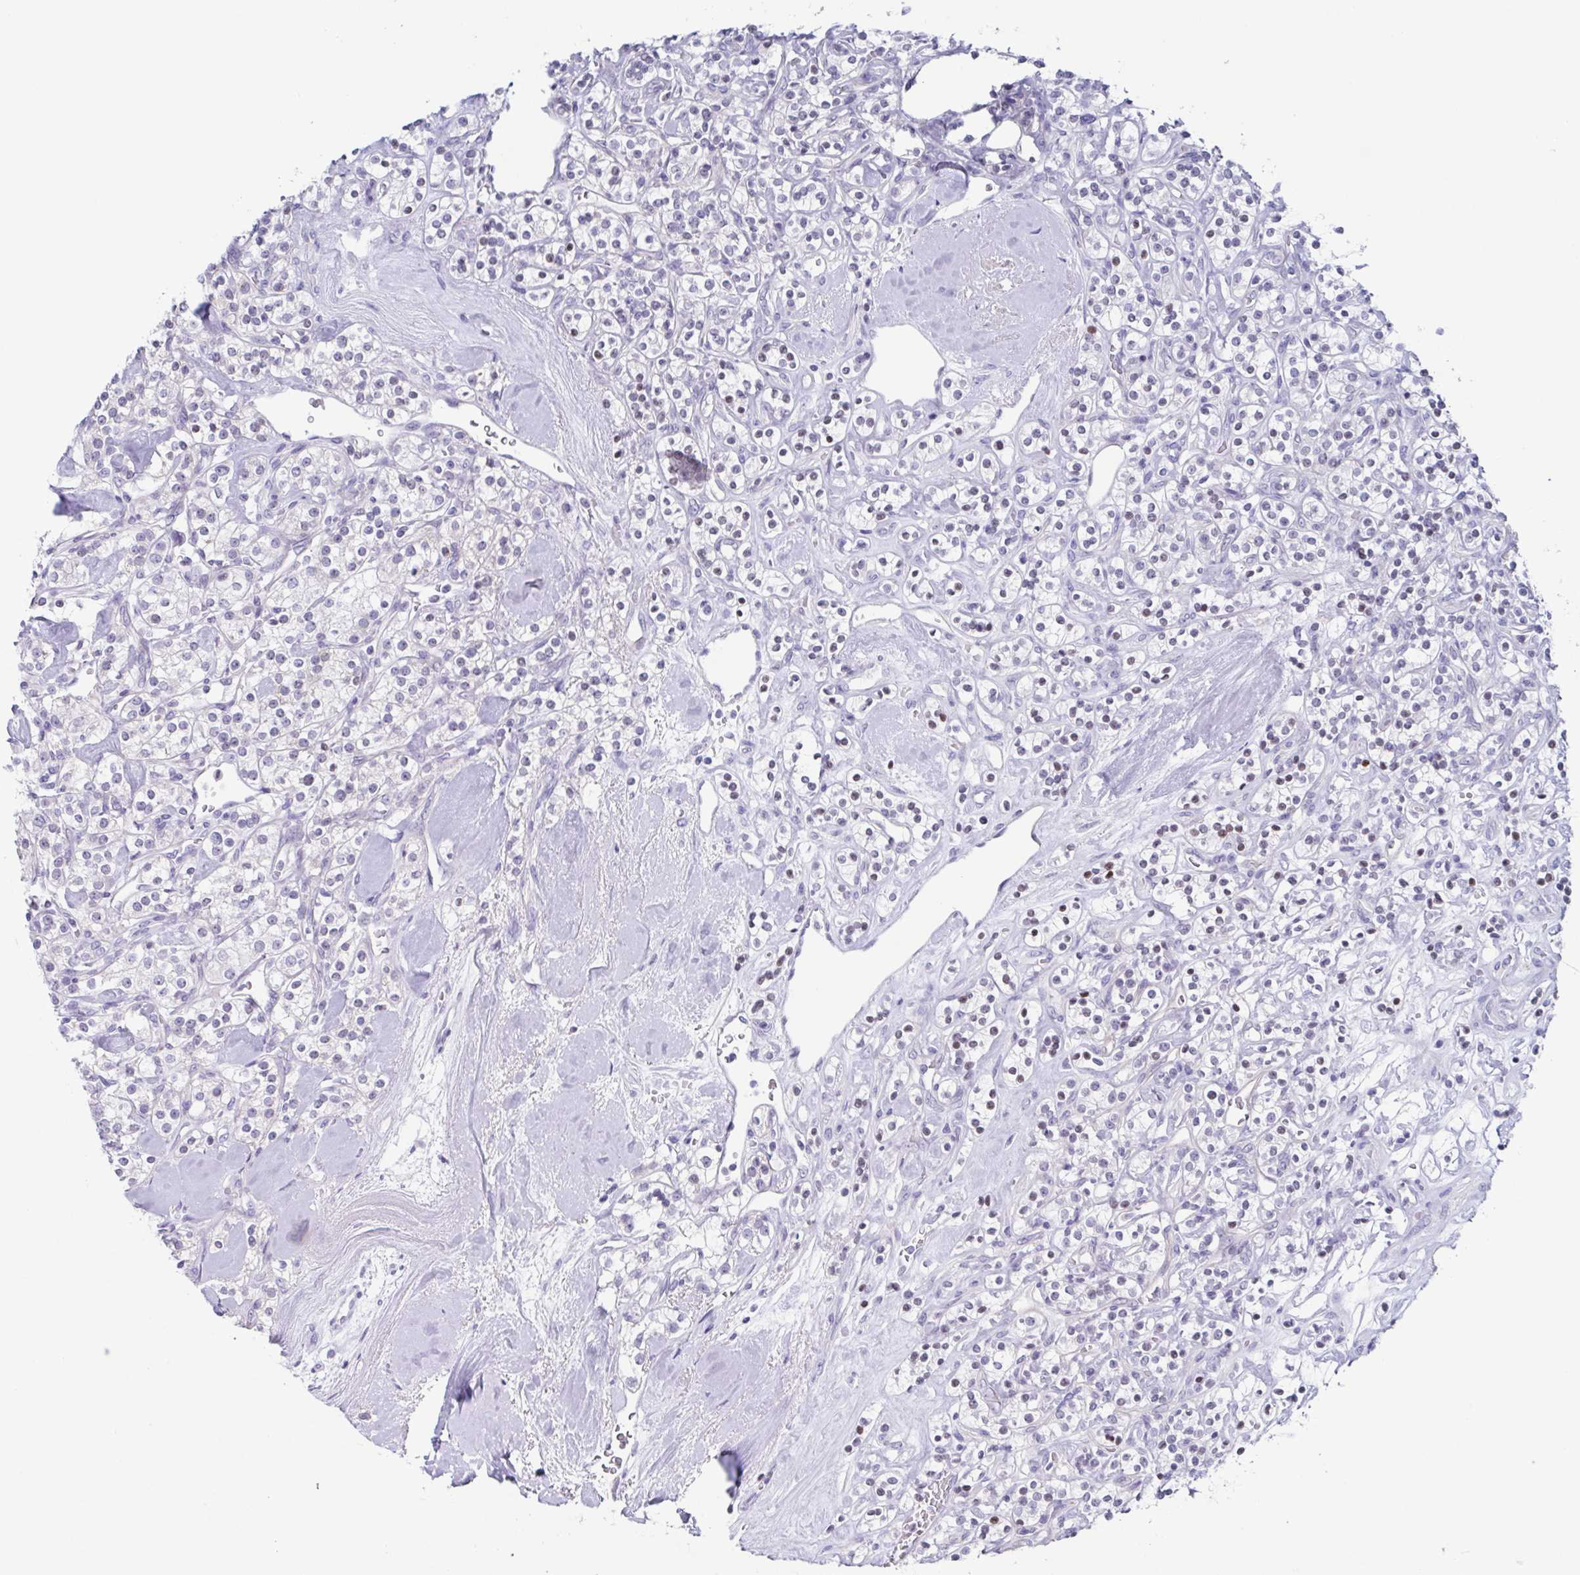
{"staining": {"intensity": "negative", "quantity": "none", "location": "none"}, "tissue": "renal cancer", "cell_type": "Tumor cells", "image_type": "cancer", "snomed": [{"axis": "morphology", "description": "Adenocarcinoma, NOS"}, {"axis": "topography", "description": "Kidney"}], "caption": "Immunohistochemical staining of human renal cancer demonstrates no significant positivity in tumor cells.", "gene": "PBOV1", "patient": {"sex": "male", "age": 77}}